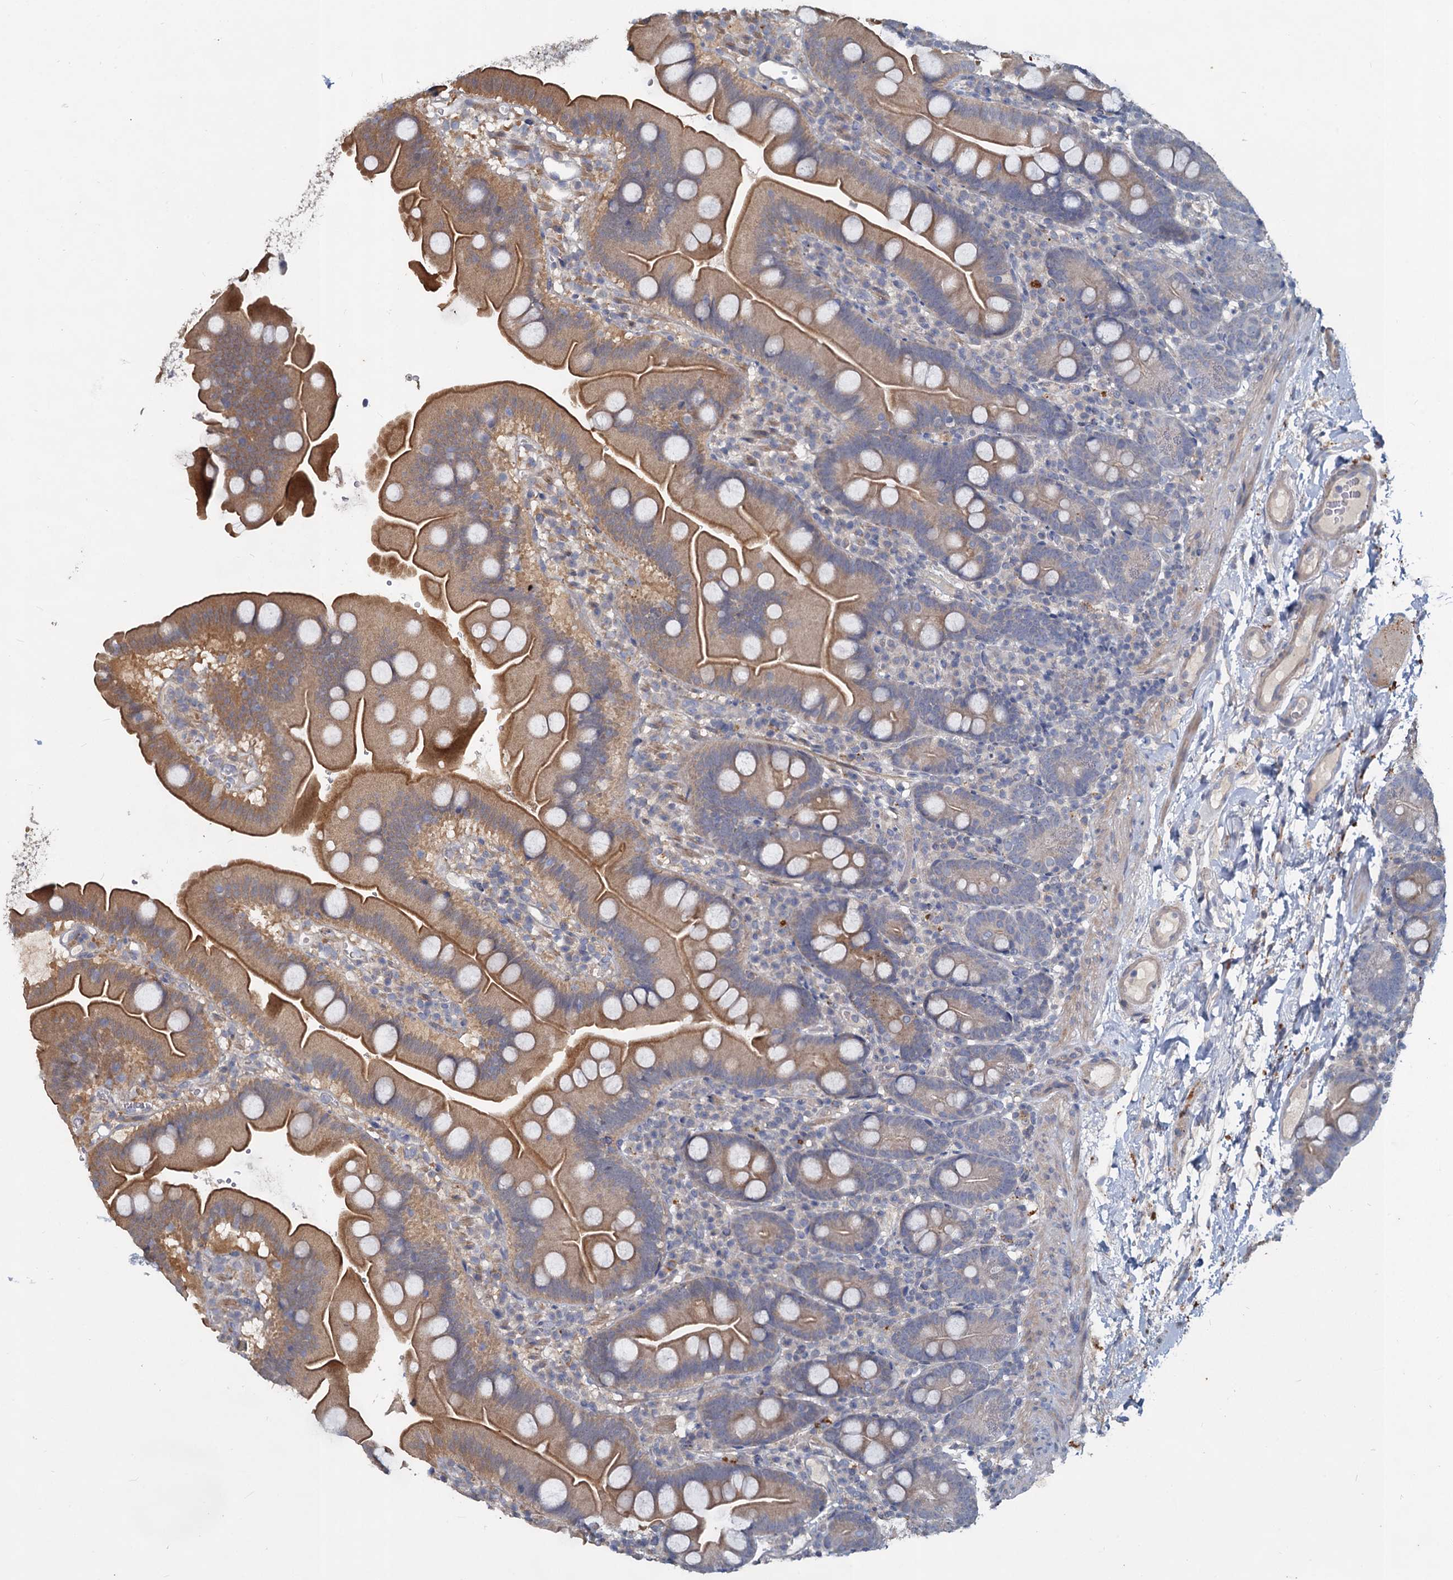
{"staining": {"intensity": "moderate", "quantity": "25%-75%", "location": "cytoplasmic/membranous"}, "tissue": "small intestine", "cell_type": "Glandular cells", "image_type": "normal", "snomed": [{"axis": "morphology", "description": "Normal tissue, NOS"}, {"axis": "topography", "description": "Small intestine"}], "caption": "An IHC photomicrograph of benign tissue is shown. Protein staining in brown labels moderate cytoplasmic/membranous positivity in small intestine within glandular cells.", "gene": "SLC2A7", "patient": {"sex": "female", "age": 68}}